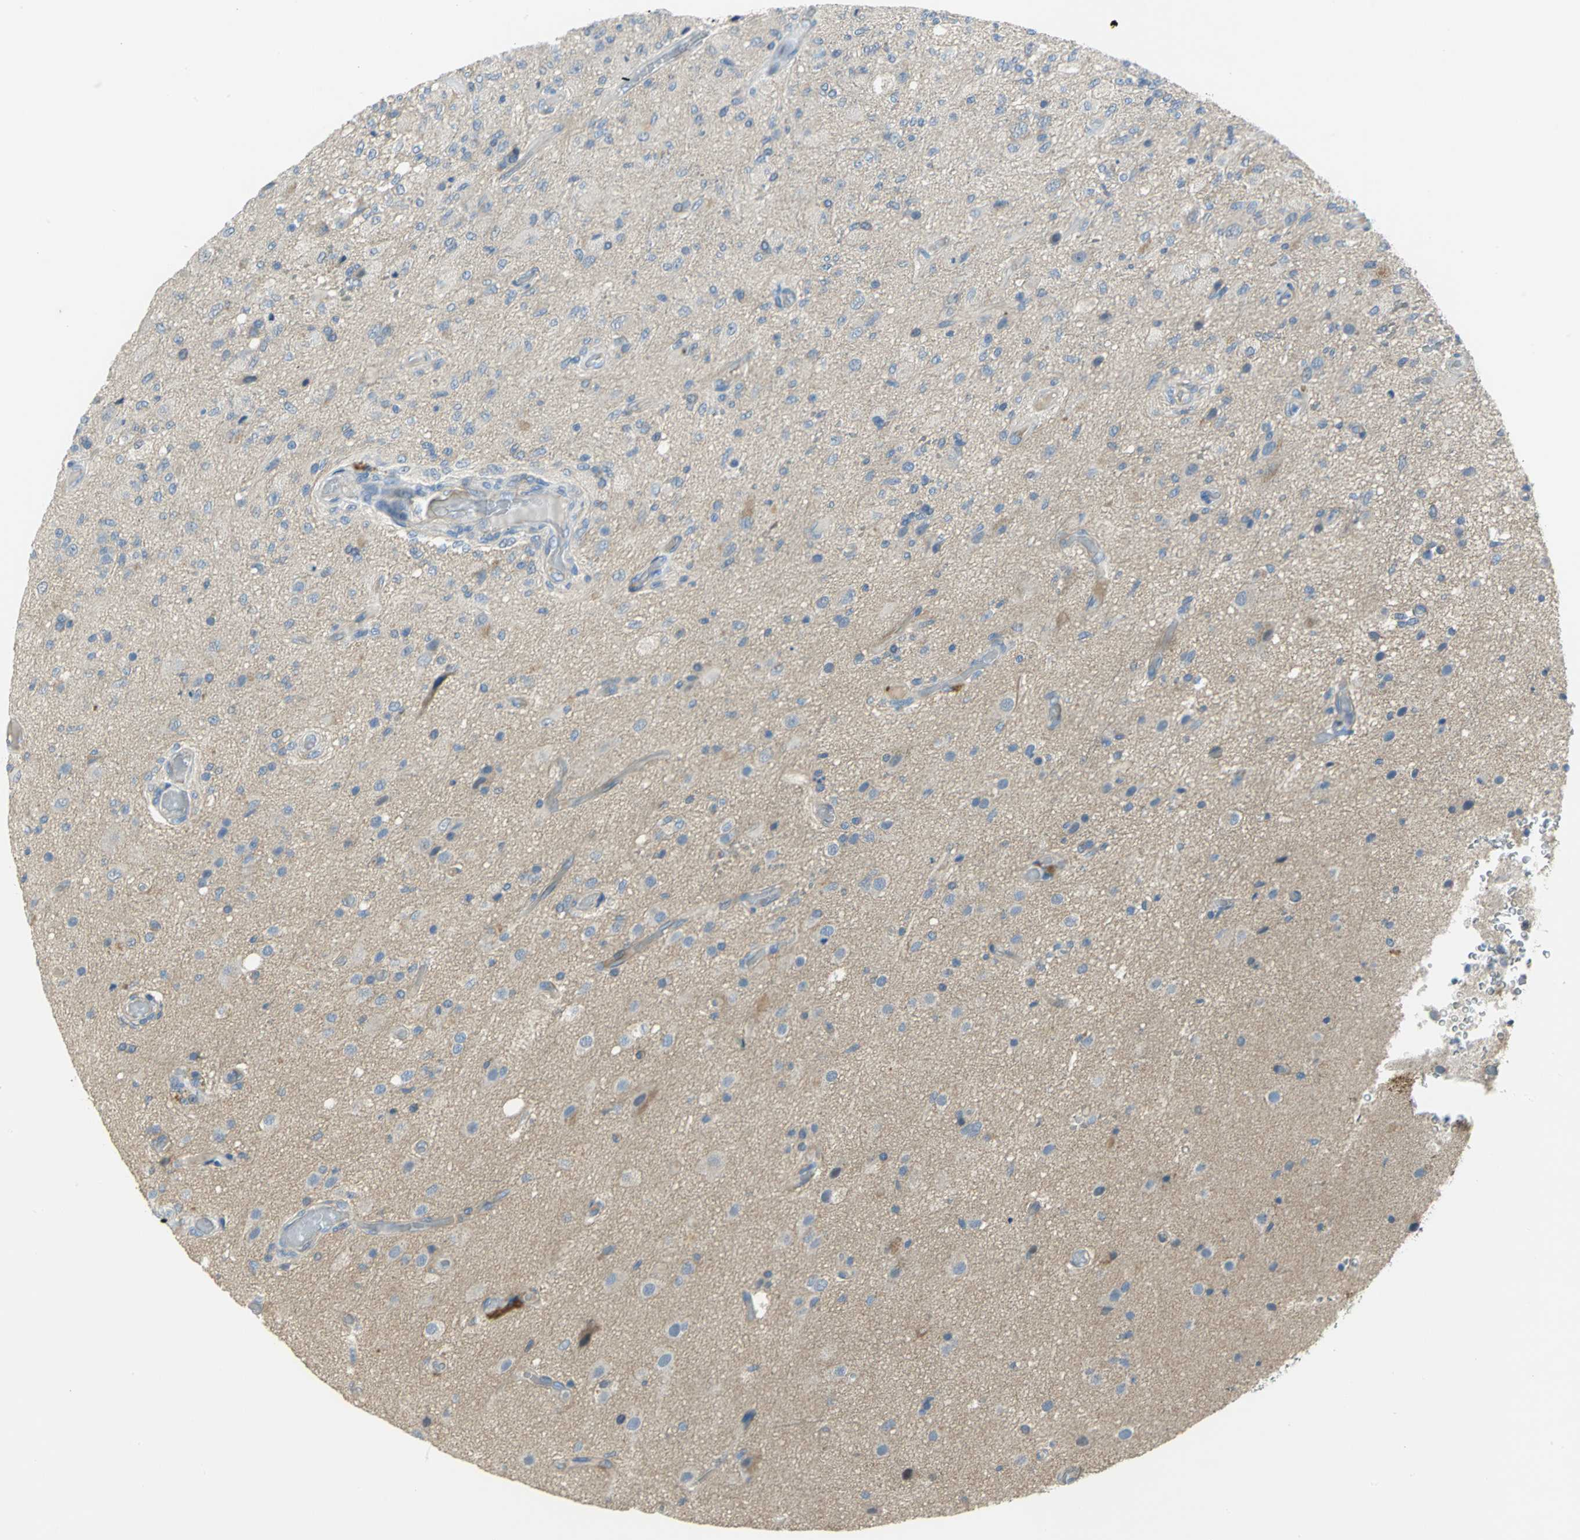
{"staining": {"intensity": "moderate", "quantity": "<25%", "location": "cytoplasmic/membranous"}, "tissue": "glioma", "cell_type": "Tumor cells", "image_type": "cancer", "snomed": [{"axis": "morphology", "description": "Normal tissue, NOS"}, {"axis": "morphology", "description": "Glioma, malignant, High grade"}, {"axis": "topography", "description": "Cerebral cortex"}], "caption": "Protein expression analysis of human glioma reveals moderate cytoplasmic/membranous staining in about <25% of tumor cells.", "gene": "HTR1F", "patient": {"sex": "male", "age": 77}}